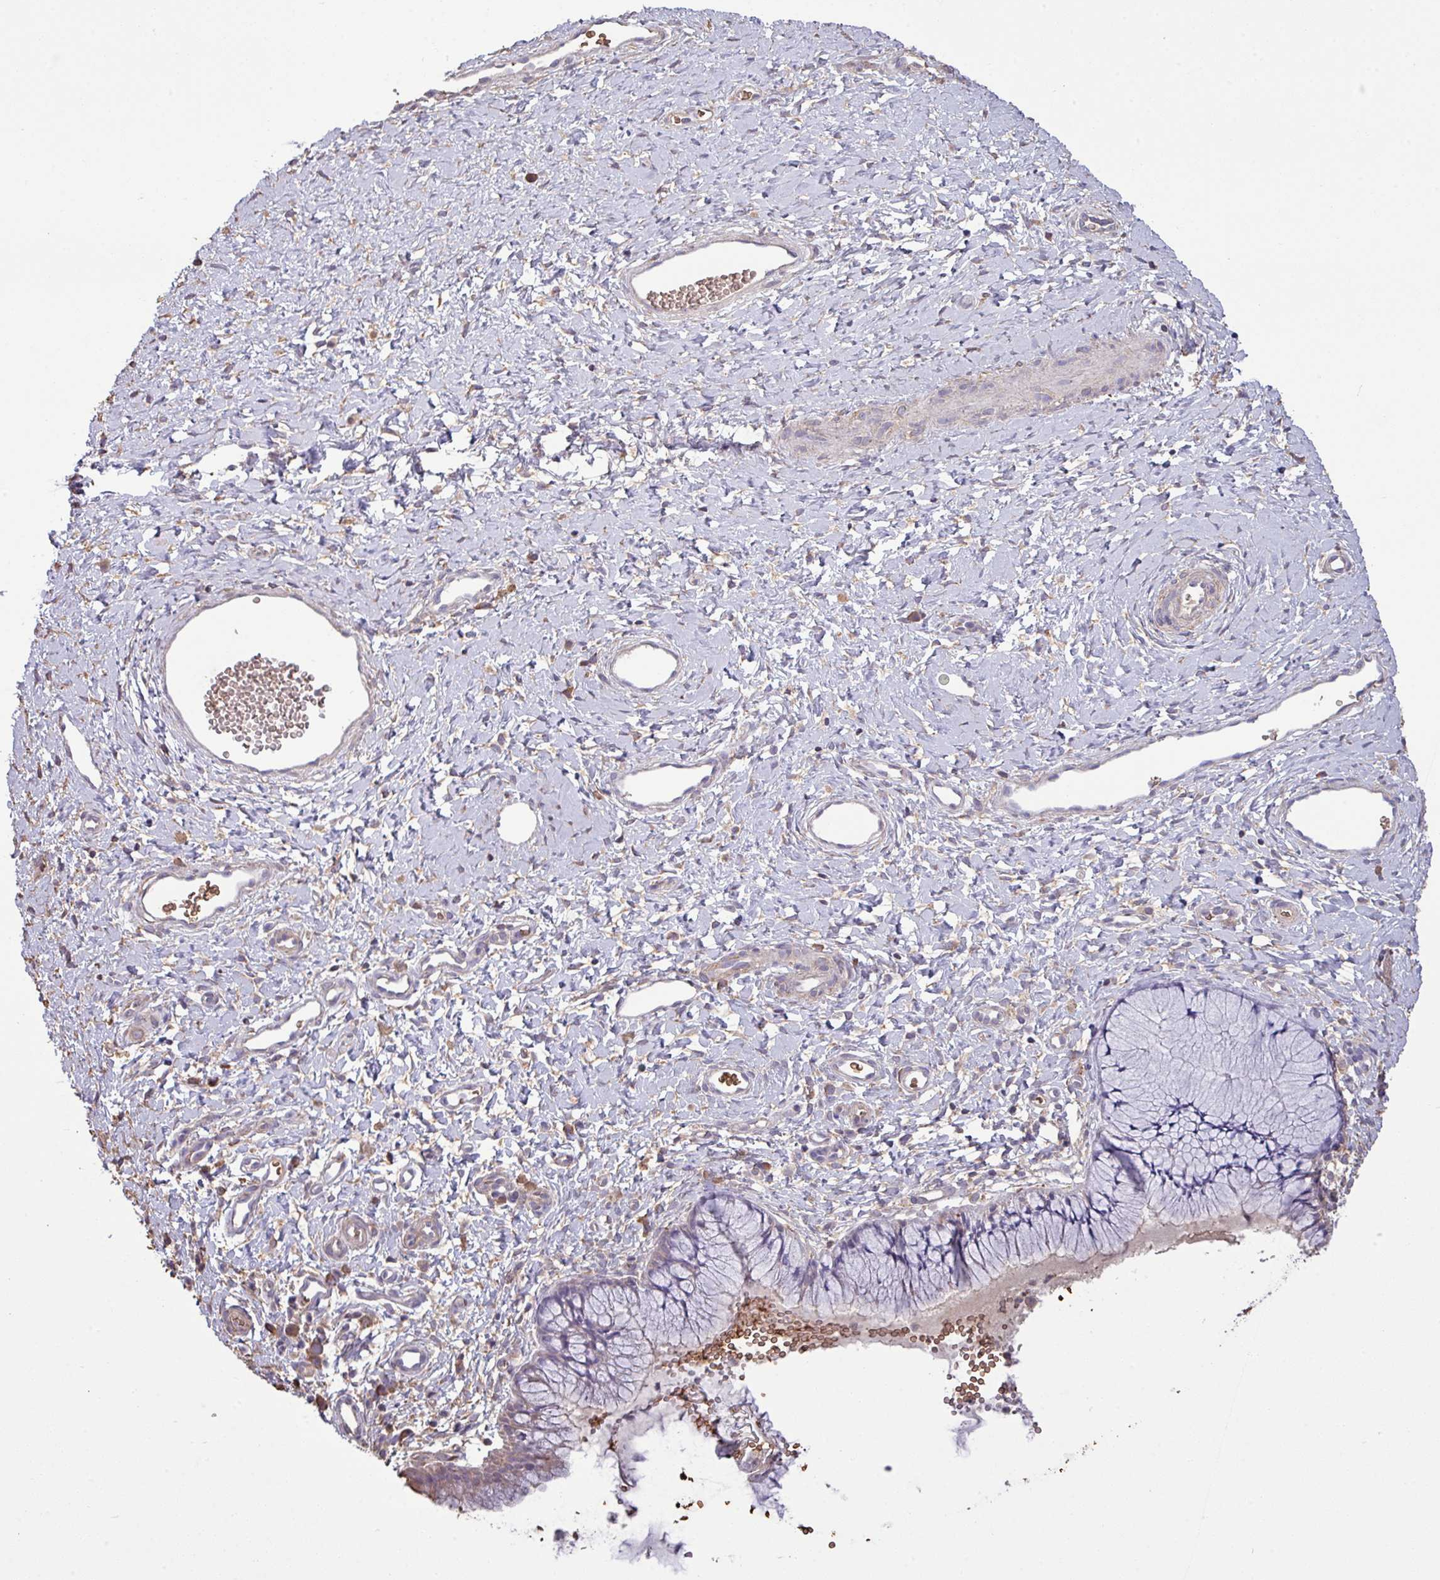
{"staining": {"intensity": "weak", "quantity": "<25%", "location": "cytoplasmic/membranous"}, "tissue": "cervix", "cell_type": "Glandular cells", "image_type": "normal", "snomed": [{"axis": "morphology", "description": "Normal tissue, NOS"}, {"axis": "topography", "description": "Cervix"}], "caption": "The micrograph reveals no significant staining in glandular cells of cervix. Brightfield microscopy of immunohistochemistry (IHC) stained with DAB (3,3'-diaminobenzidine) (brown) and hematoxylin (blue), captured at high magnification.", "gene": "CAMK2A", "patient": {"sex": "female", "age": 36}}